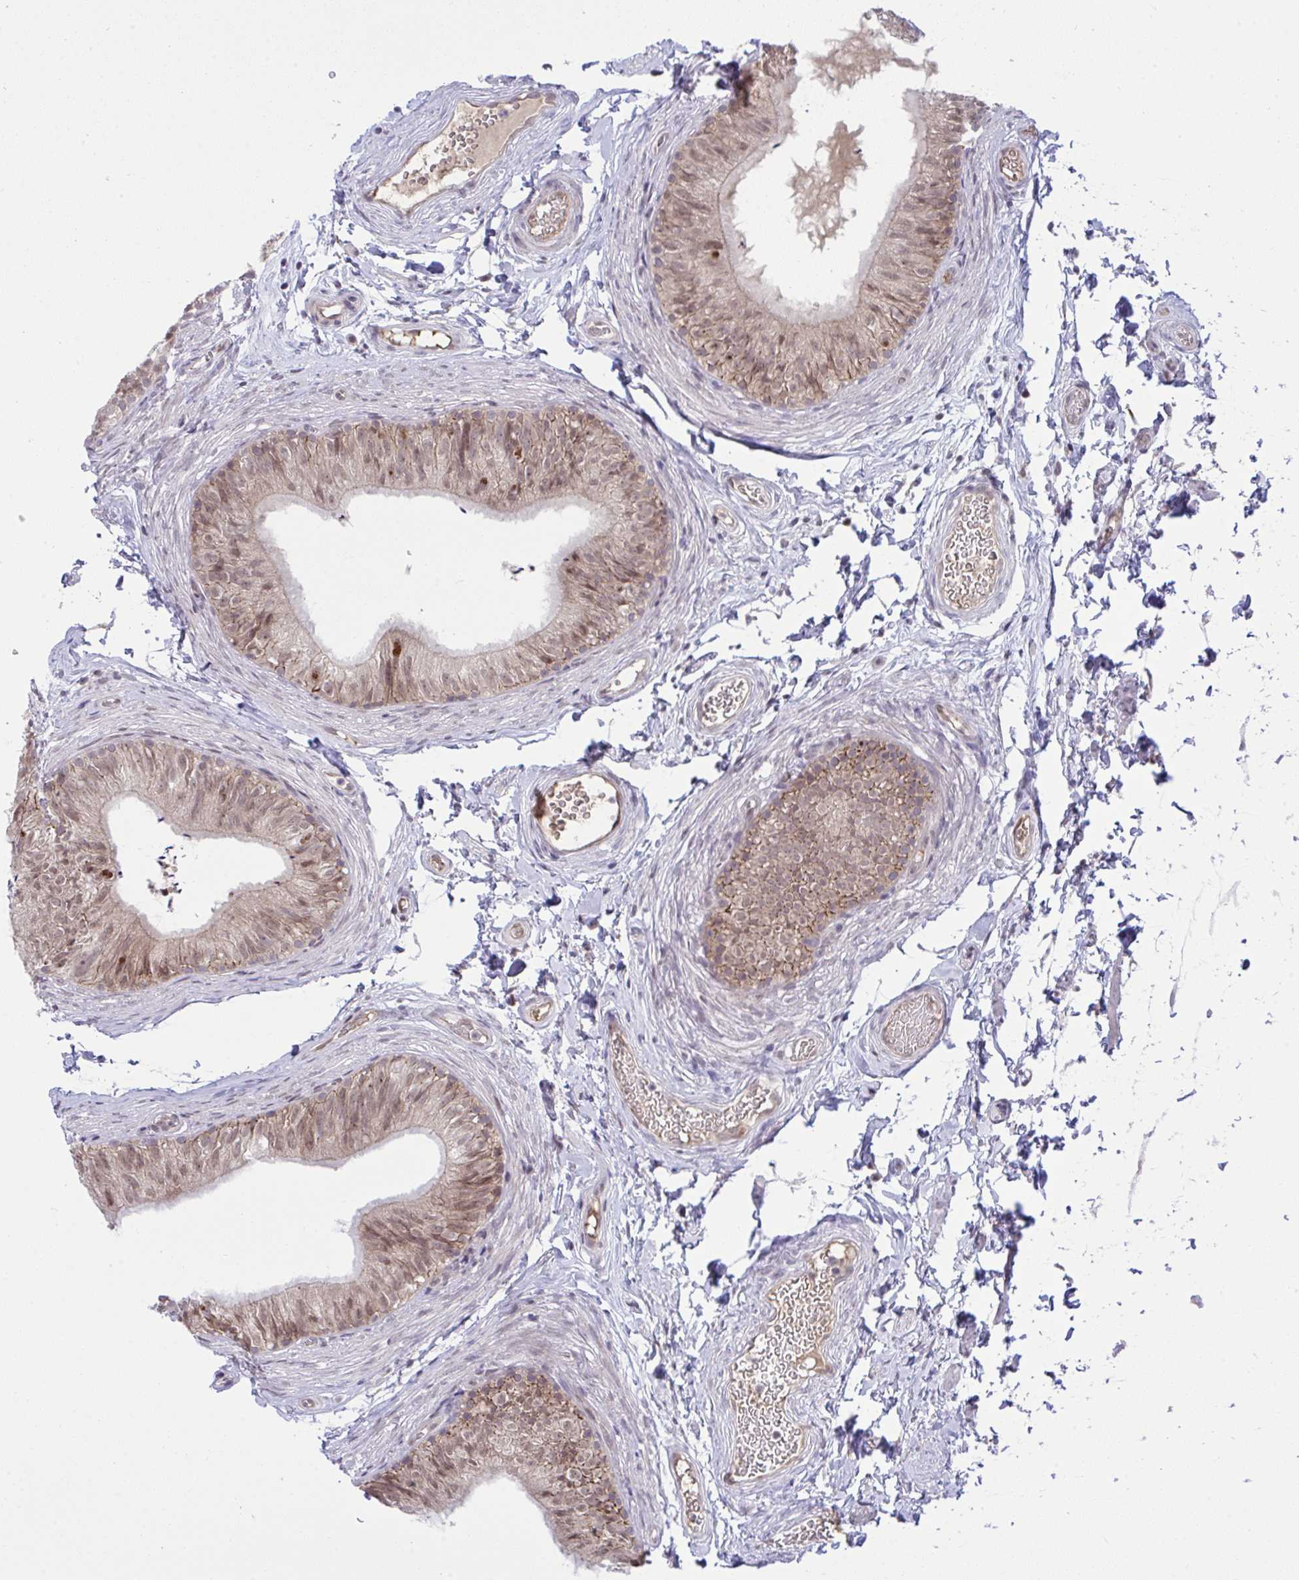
{"staining": {"intensity": "moderate", "quantity": ">75%", "location": "cytoplasmic/membranous,nuclear"}, "tissue": "epididymis", "cell_type": "Glandular cells", "image_type": "normal", "snomed": [{"axis": "morphology", "description": "Normal tissue, NOS"}, {"axis": "topography", "description": "Epididymis, spermatic cord, NOS"}, {"axis": "topography", "description": "Epididymis"}, {"axis": "topography", "description": "Peripheral nerve tissue"}], "caption": "Immunohistochemistry (IHC) staining of benign epididymis, which displays medium levels of moderate cytoplasmic/membranous,nuclear staining in about >75% of glandular cells indicating moderate cytoplasmic/membranous,nuclear protein staining. The staining was performed using DAB (brown) for protein detection and nuclei were counterstained in hematoxylin (blue).", "gene": "C9orf64", "patient": {"sex": "male", "age": 29}}